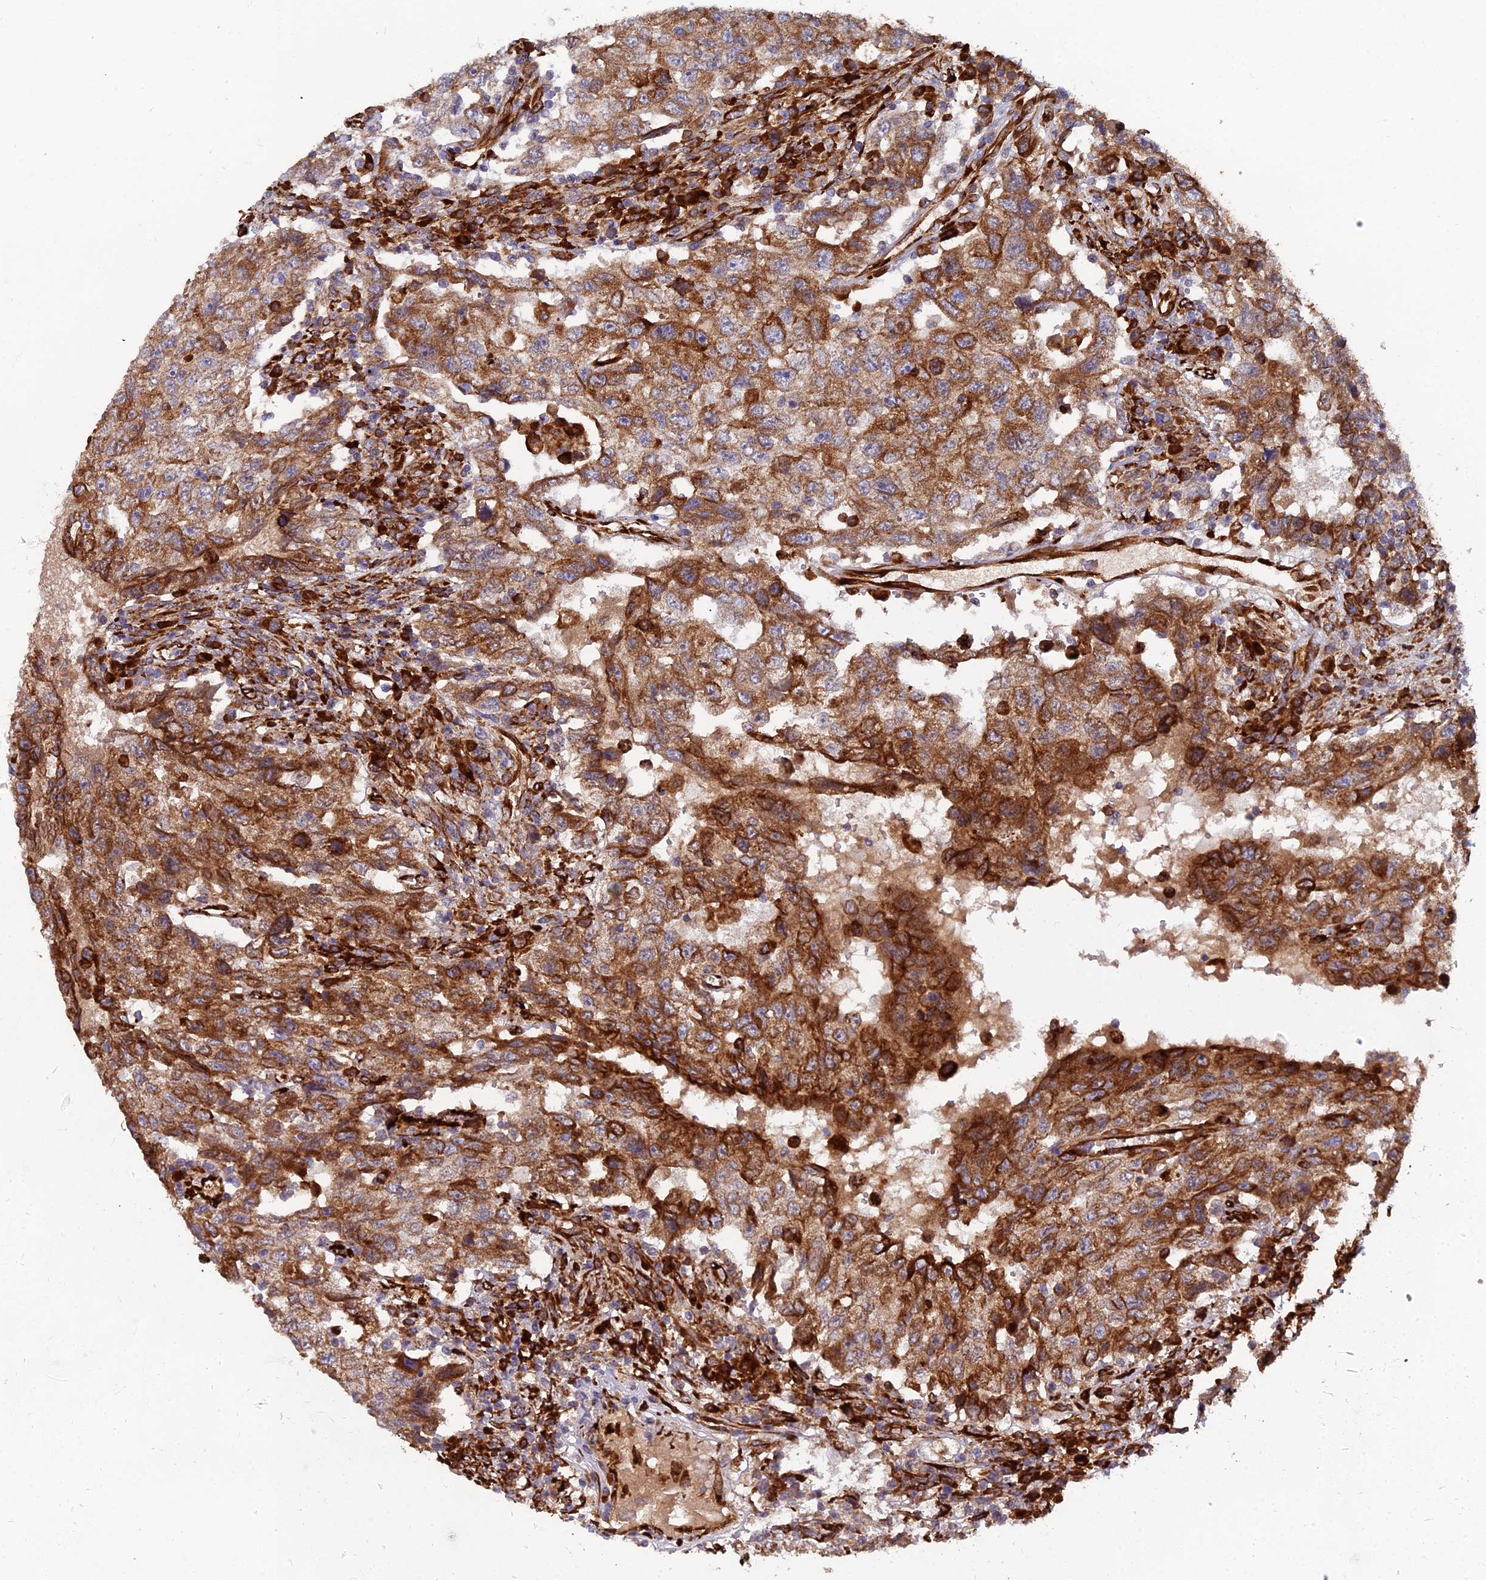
{"staining": {"intensity": "strong", "quantity": ">75%", "location": "cytoplasmic/membranous"}, "tissue": "testis cancer", "cell_type": "Tumor cells", "image_type": "cancer", "snomed": [{"axis": "morphology", "description": "Carcinoma, Embryonal, NOS"}, {"axis": "topography", "description": "Testis"}], "caption": "Protein analysis of testis cancer (embryonal carcinoma) tissue reveals strong cytoplasmic/membranous positivity in approximately >75% of tumor cells. The staining was performed using DAB, with brown indicating positive protein expression. Nuclei are stained blue with hematoxylin.", "gene": "NDUFAF7", "patient": {"sex": "male", "age": 26}}